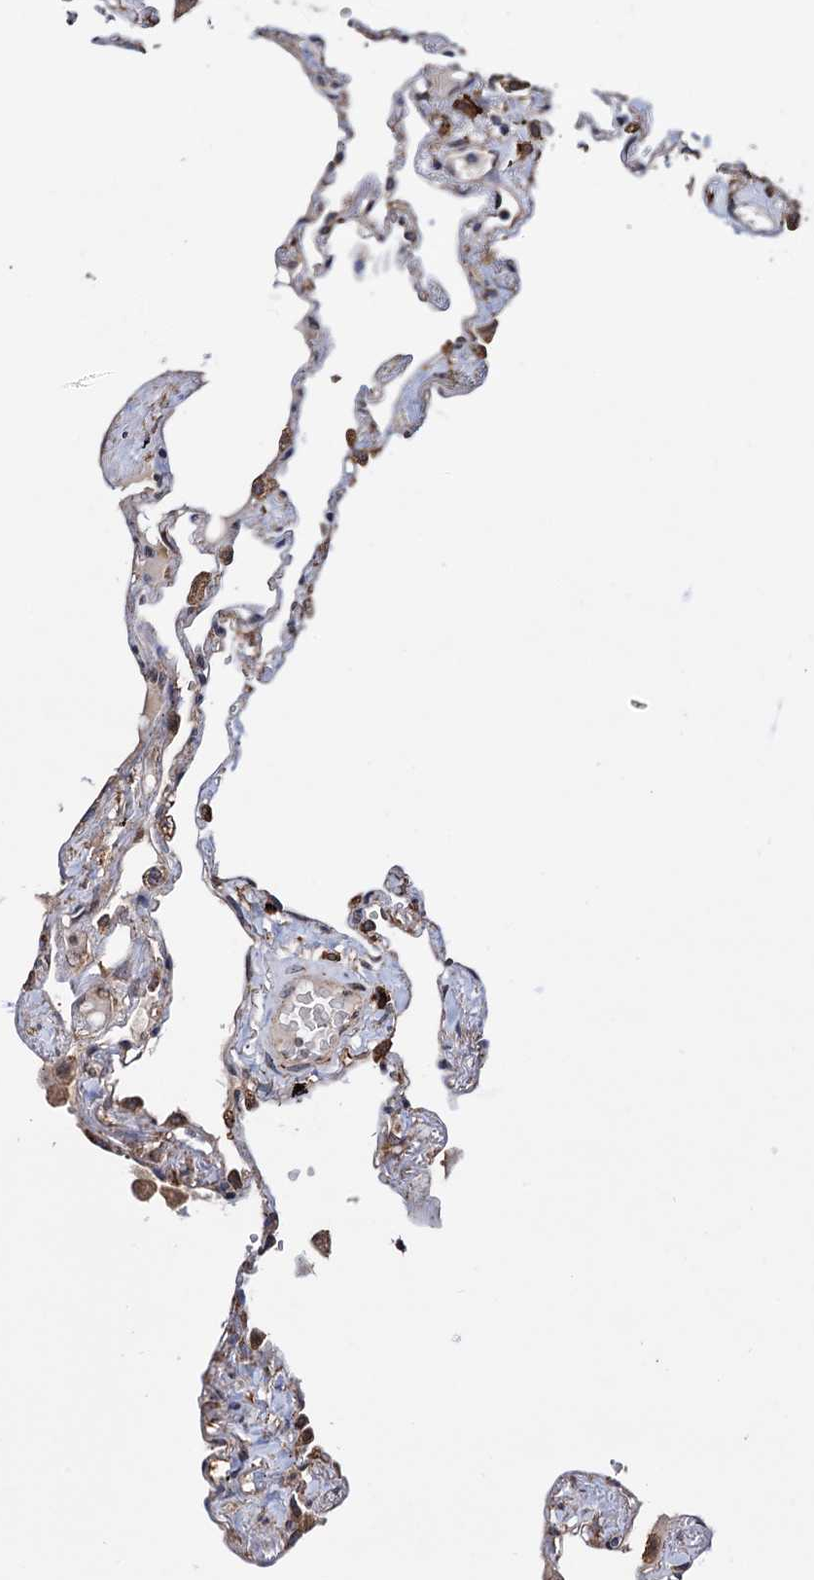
{"staining": {"intensity": "moderate", "quantity": "<25%", "location": "cytoplasmic/membranous"}, "tissue": "lung", "cell_type": "Alveolar cells", "image_type": "normal", "snomed": [{"axis": "morphology", "description": "Normal tissue, NOS"}, {"axis": "topography", "description": "Lung"}], "caption": "Lung stained with immunohistochemistry (IHC) shows moderate cytoplasmic/membranous positivity in approximately <25% of alveolar cells.", "gene": "TBC1D12", "patient": {"sex": "female", "age": 67}}